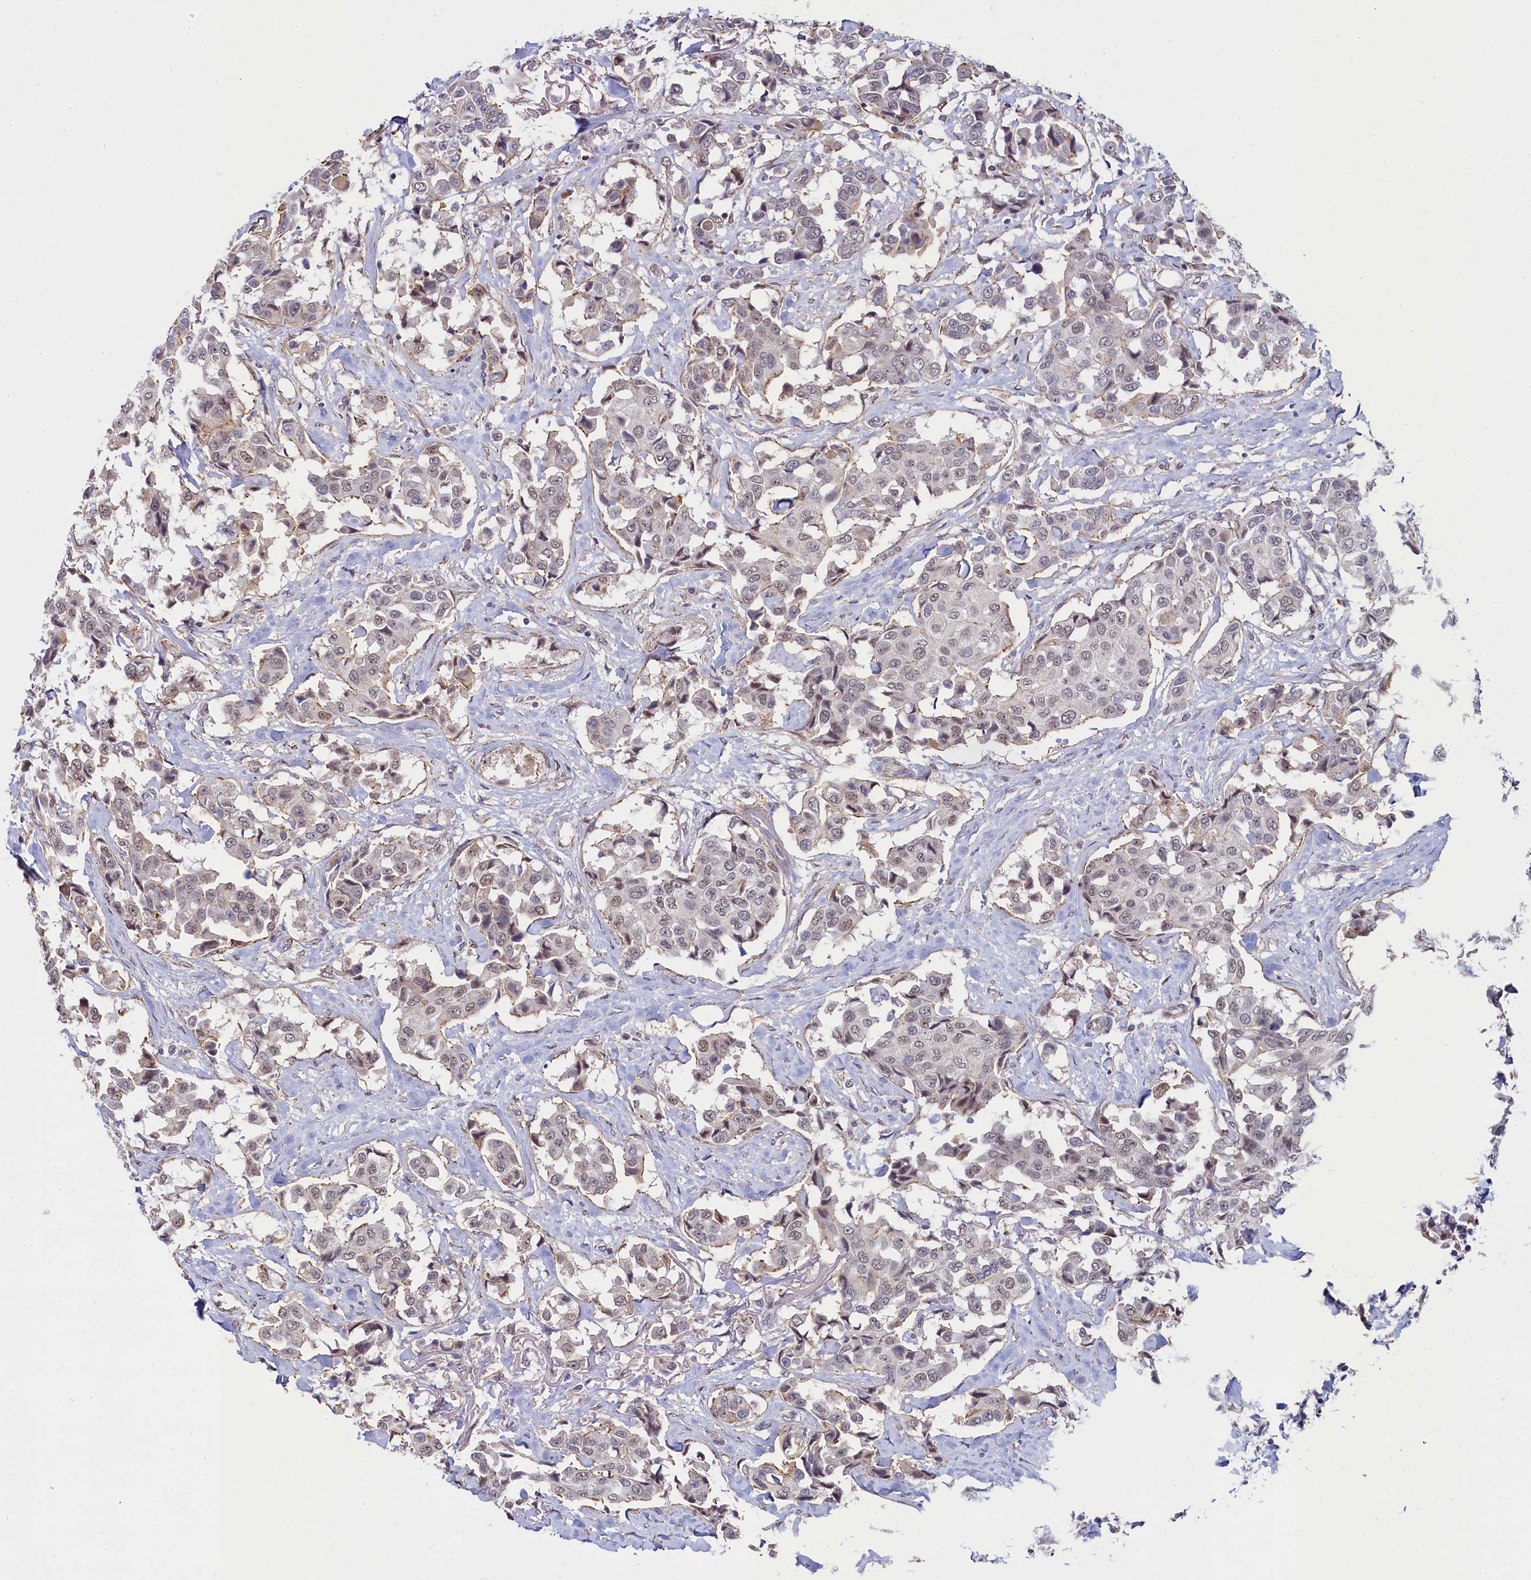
{"staining": {"intensity": "weak", "quantity": "25%-75%", "location": "nuclear"}, "tissue": "breast cancer", "cell_type": "Tumor cells", "image_type": "cancer", "snomed": [{"axis": "morphology", "description": "Duct carcinoma"}, {"axis": "topography", "description": "Breast"}], "caption": "Invasive ductal carcinoma (breast) was stained to show a protein in brown. There is low levels of weak nuclear expression in approximately 25%-75% of tumor cells.", "gene": "INTS14", "patient": {"sex": "female", "age": 80}}